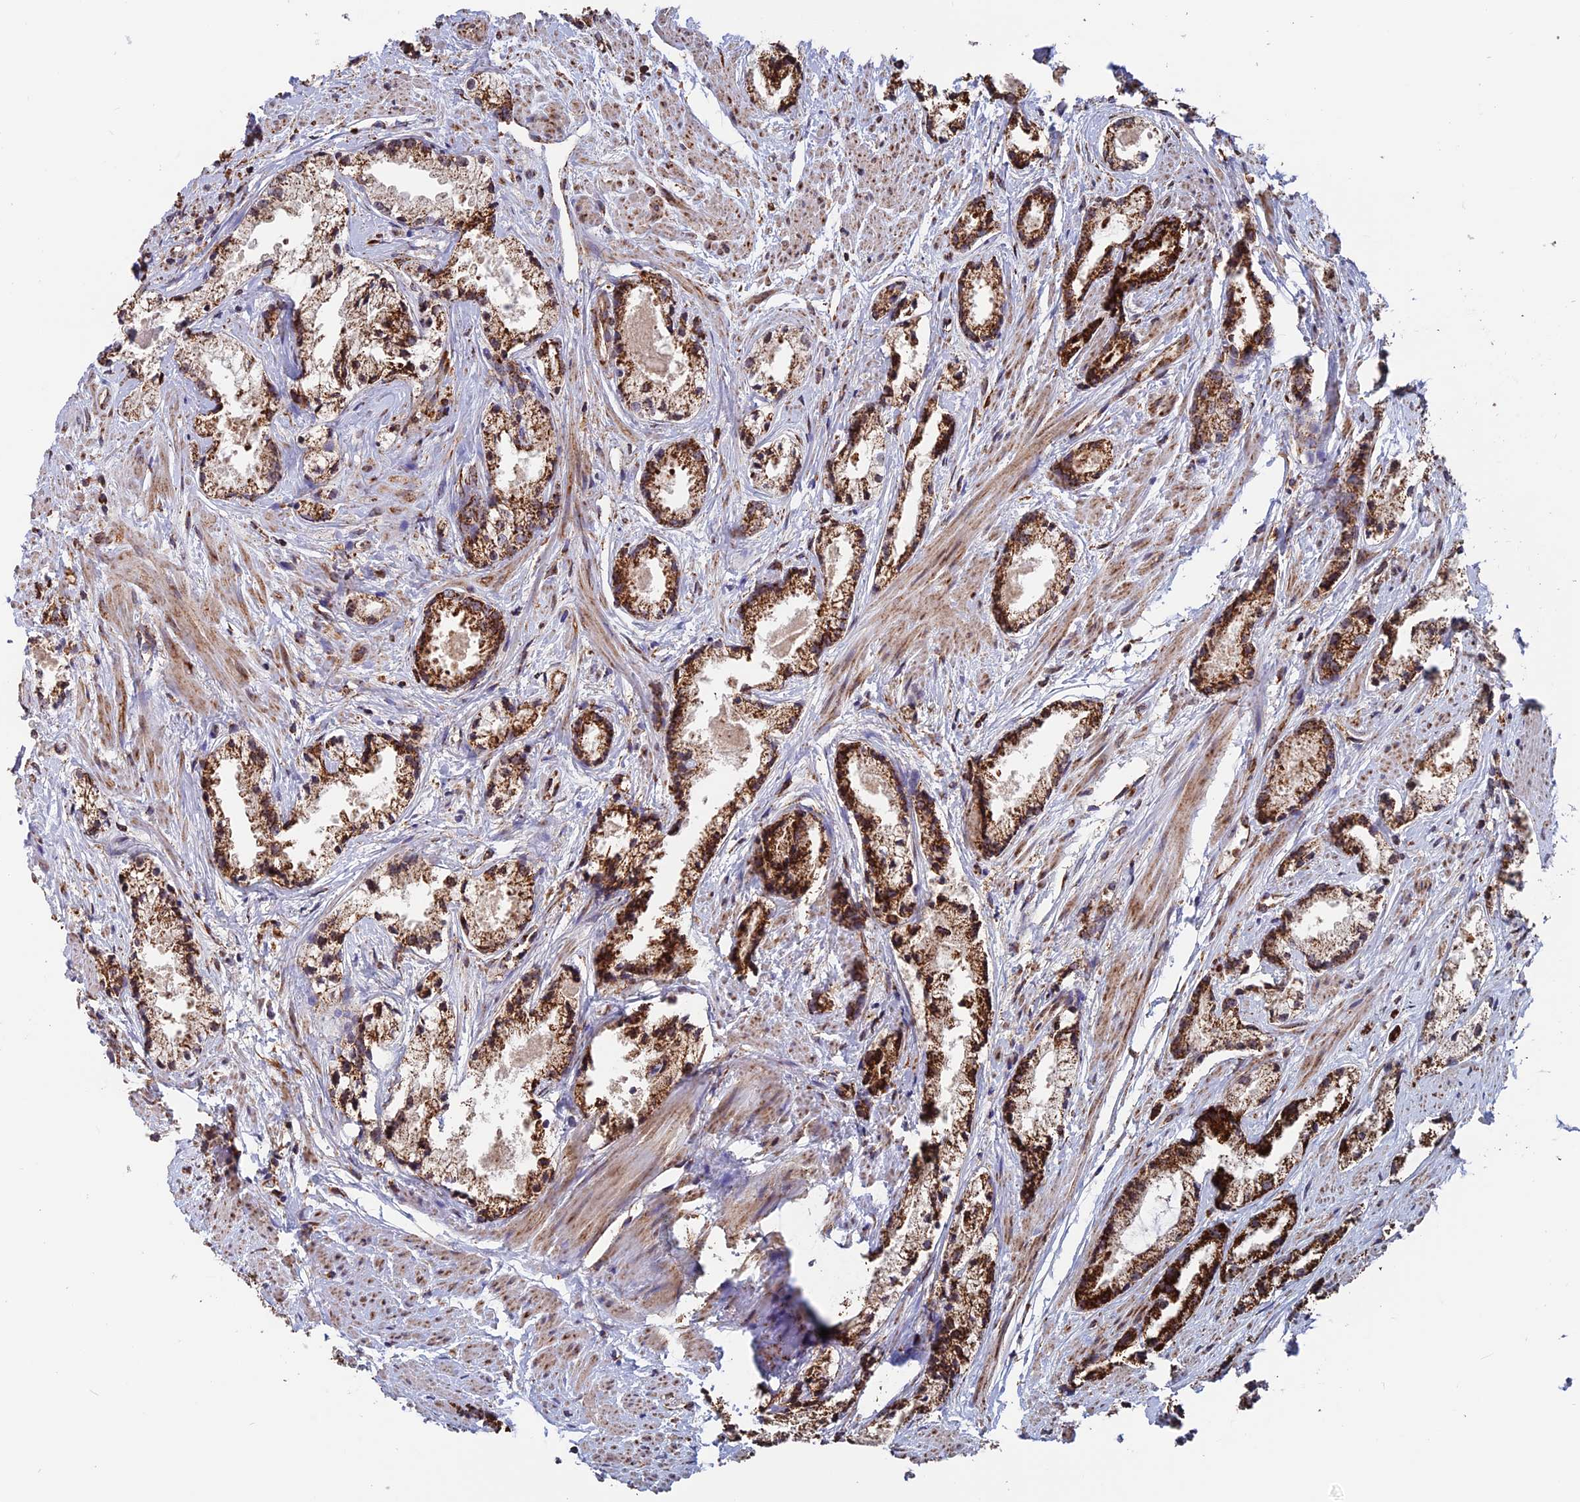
{"staining": {"intensity": "strong", "quantity": ">75%", "location": "cytoplasmic/membranous"}, "tissue": "prostate cancer", "cell_type": "Tumor cells", "image_type": "cancer", "snomed": [{"axis": "morphology", "description": "Adenocarcinoma, High grade"}, {"axis": "topography", "description": "Prostate"}], "caption": "Strong cytoplasmic/membranous positivity is identified in about >75% of tumor cells in high-grade adenocarcinoma (prostate). The staining is performed using DAB (3,3'-diaminobenzidine) brown chromogen to label protein expression. The nuclei are counter-stained blue using hematoxylin.", "gene": "DTYMK", "patient": {"sex": "male", "age": 66}}